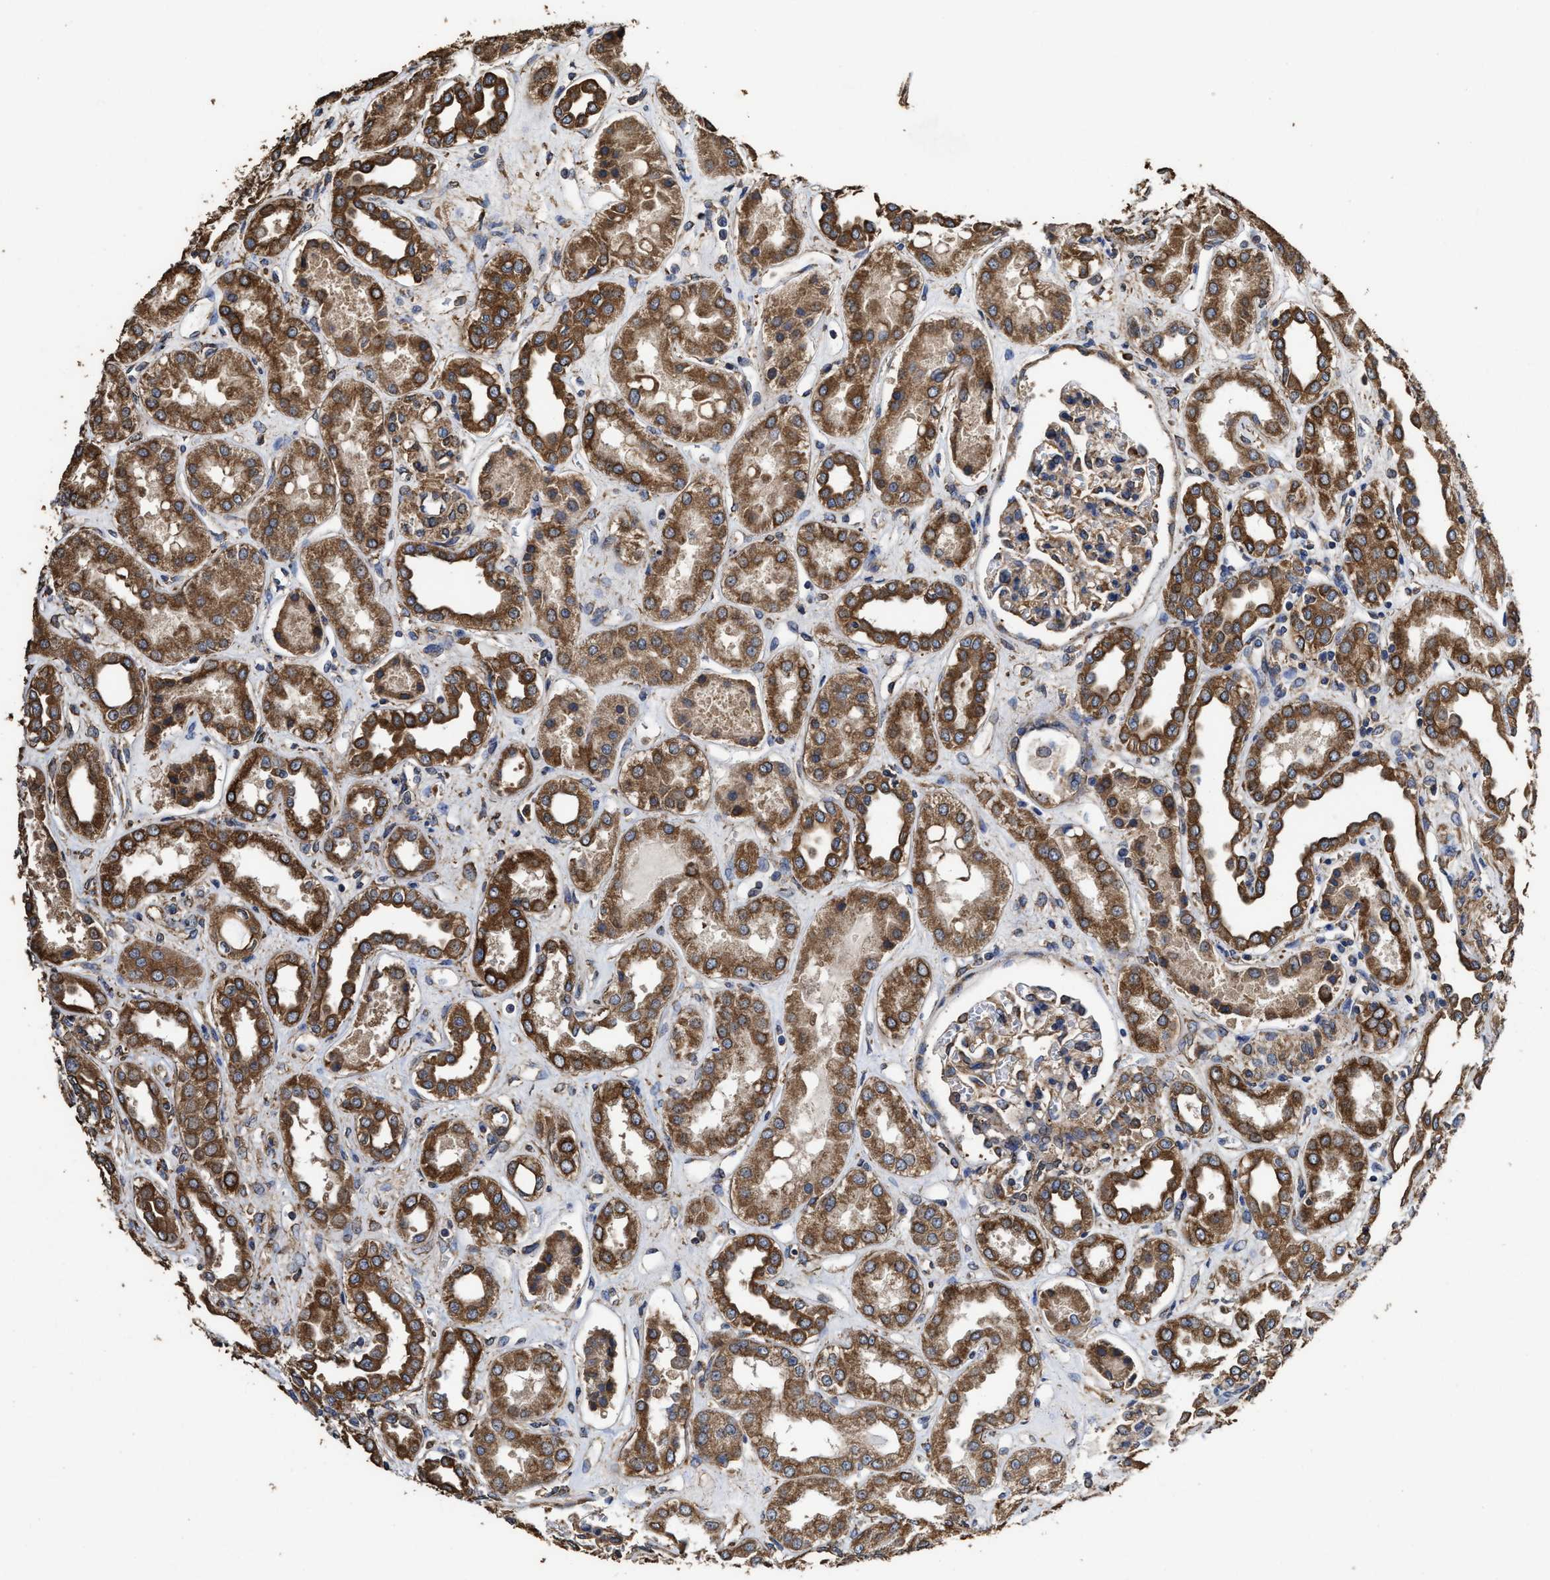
{"staining": {"intensity": "moderate", "quantity": ">75%", "location": "cytoplasmic/membranous"}, "tissue": "kidney", "cell_type": "Cells in glomeruli", "image_type": "normal", "snomed": [{"axis": "morphology", "description": "Normal tissue, NOS"}, {"axis": "topography", "description": "Kidney"}], "caption": "Cells in glomeruli display medium levels of moderate cytoplasmic/membranous expression in about >75% of cells in normal kidney.", "gene": "SFXN4", "patient": {"sex": "male", "age": 59}}